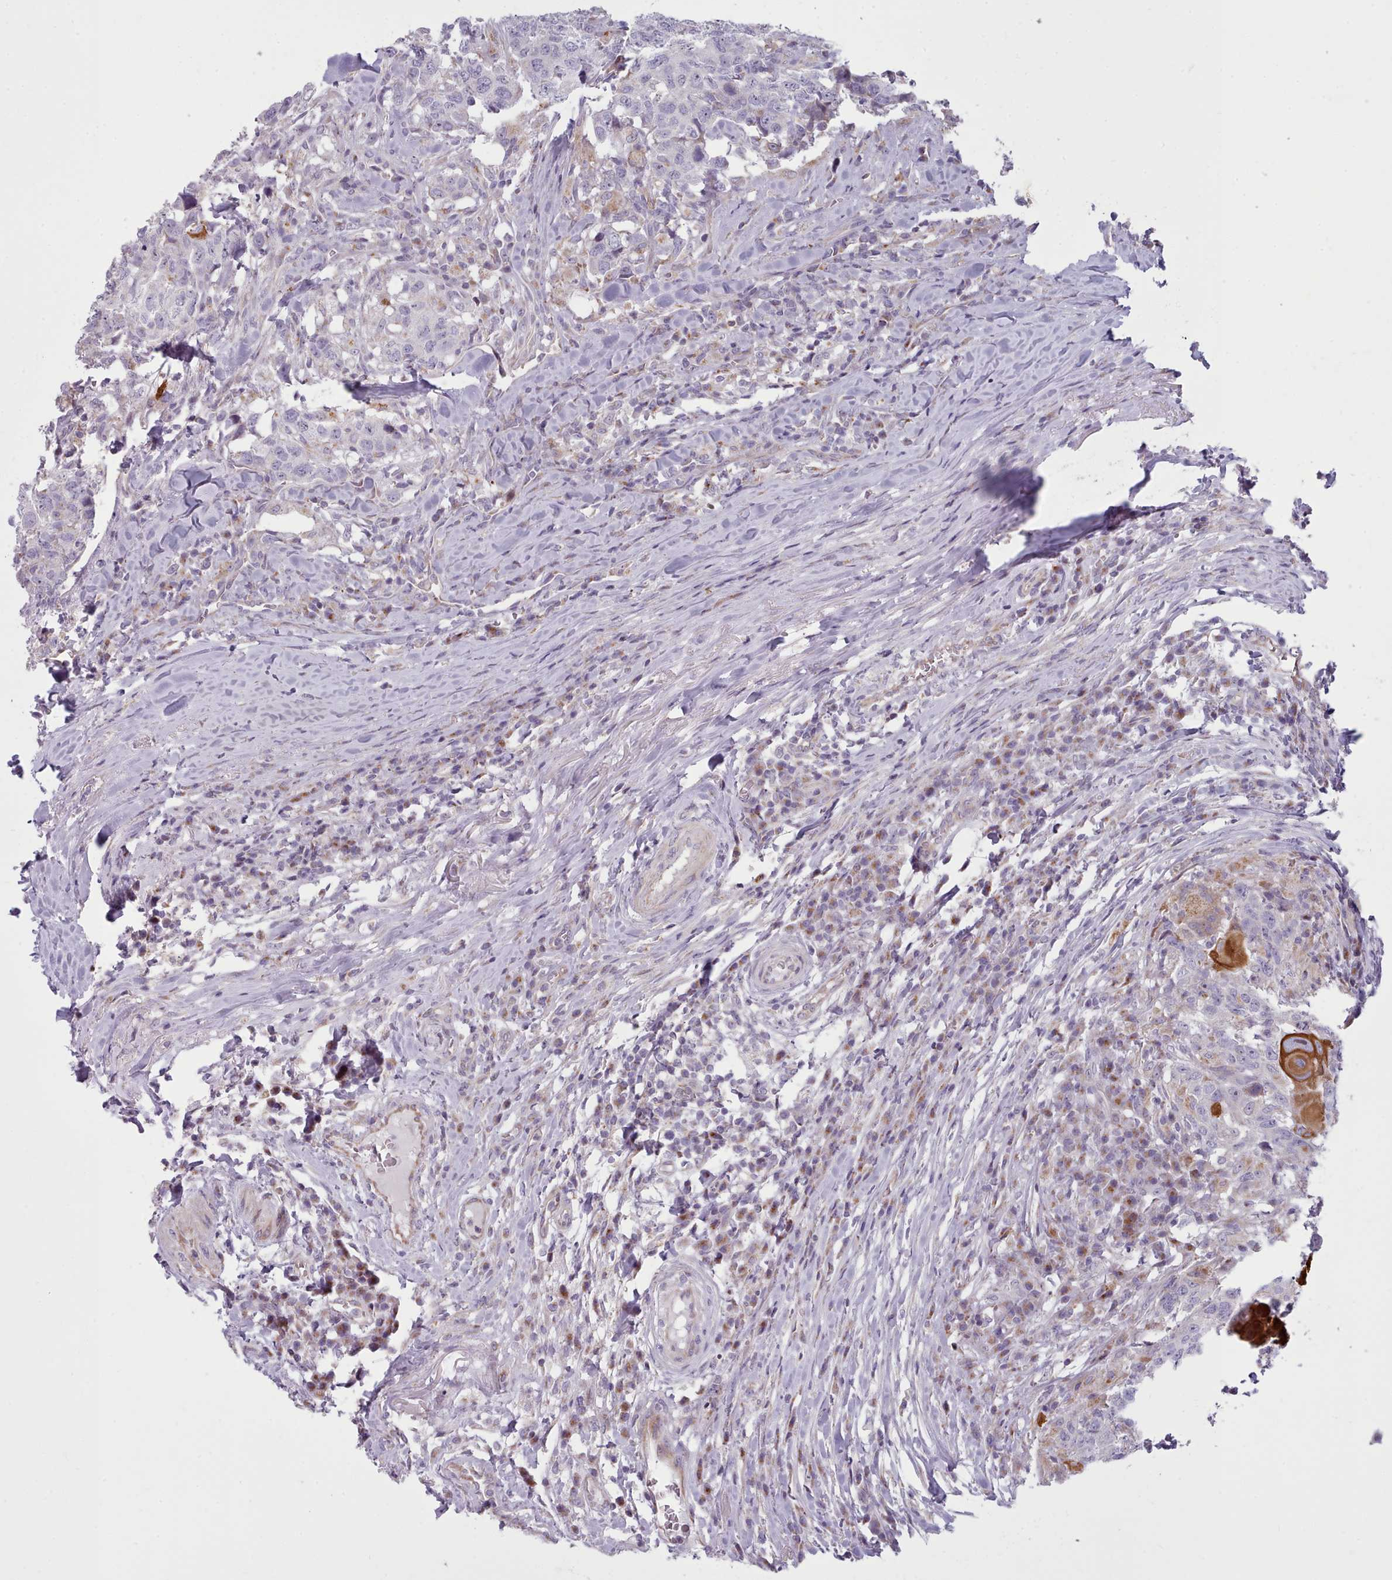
{"staining": {"intensity": "strong", "quantity": "<25%", "location": "cytoplasmic/membranous"}, "tissue": "head and neck cancer", "cell_type": "Tumor cells", "image_type": "cancer", "snomed": [{"axis": "morphology", "description": "Normal tissue, NOS"}, {"axis": "morphology", "description": "Squamous cell carcinoma, NOS"}, {"axis": "topography", "description": "Skeletal muscle"}, {"axis": "topography", "description": "Vascular tissue"}, {"axis": "topography", "description": "Peripheral nerve tissue"}, {"axis": "topography", "description": "Head-Neck"}], "caption": "High-power microscopy captured an immunohistochemistry image of head and neck squamous cell carcinoma, revealing strong cytoplasmic/membranous staining in about <25% of tumor cells. The staining was performed using DAB, with brown indicating positive protein expression. Nuclei are stained blue with hematoxylin.", "gene": "SLC52A3", "patient": {"sex": "male", "age": 66}}